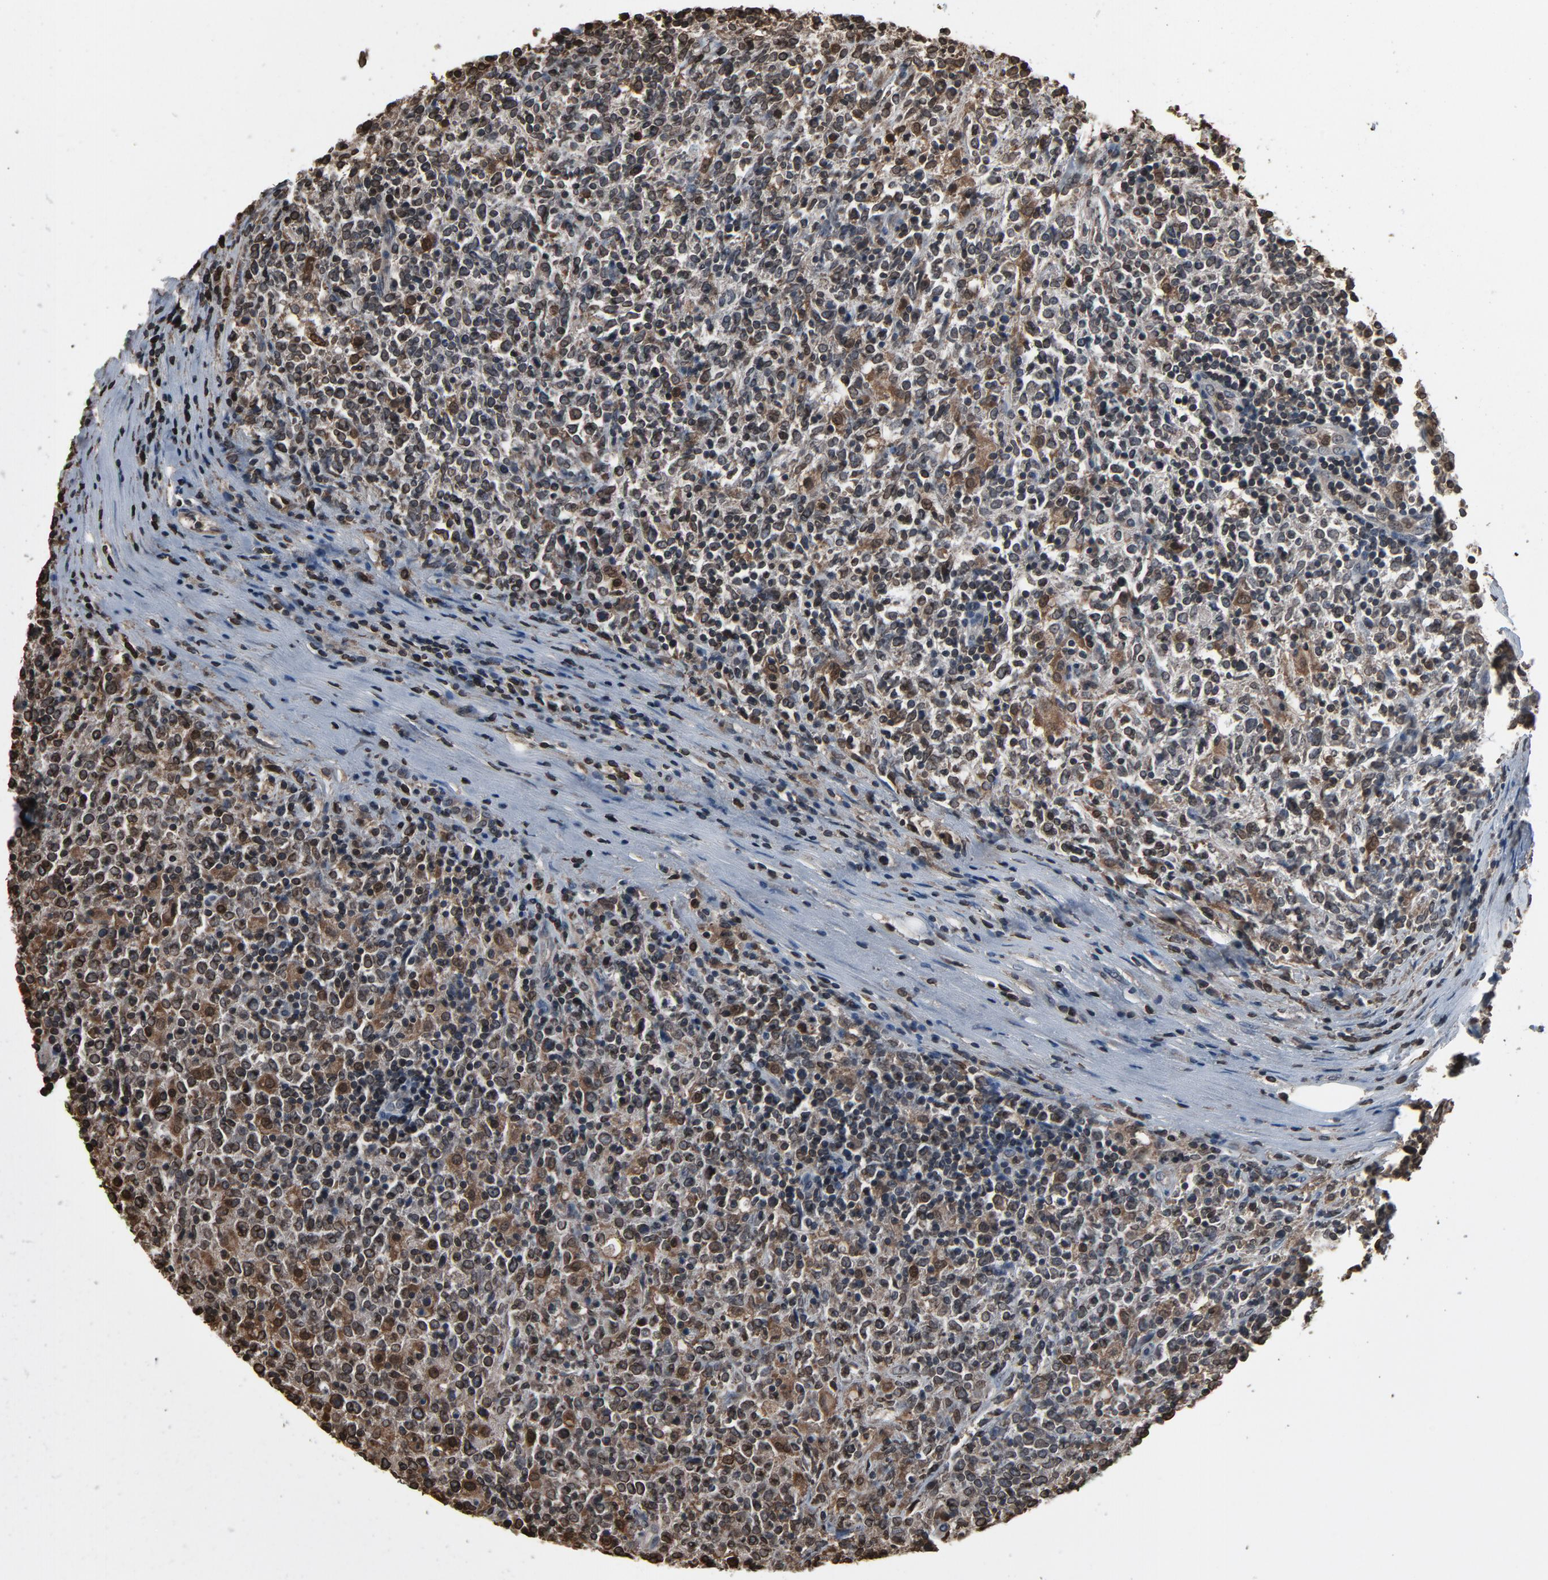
{"staining": {"intensity": "weak", "quantity": "<25%", "location": "cytoplasmic/membranous,nuclear"}, "tissue": "lymphoma", "cell_type": "Tumor cells", "image_type": "cancer", "snomed": [{"axis": "morphology", "description": "Malignant lymphoma, non-Hodgkin's type, High grade"}, {"axis": "topography", "description": "Lymph node"}], "caption": "The image exhibits no significant staining in tumor cells of lymphoma.", "gene": "UBE2D1", "patient": {"sex": "female", "age": 84}}